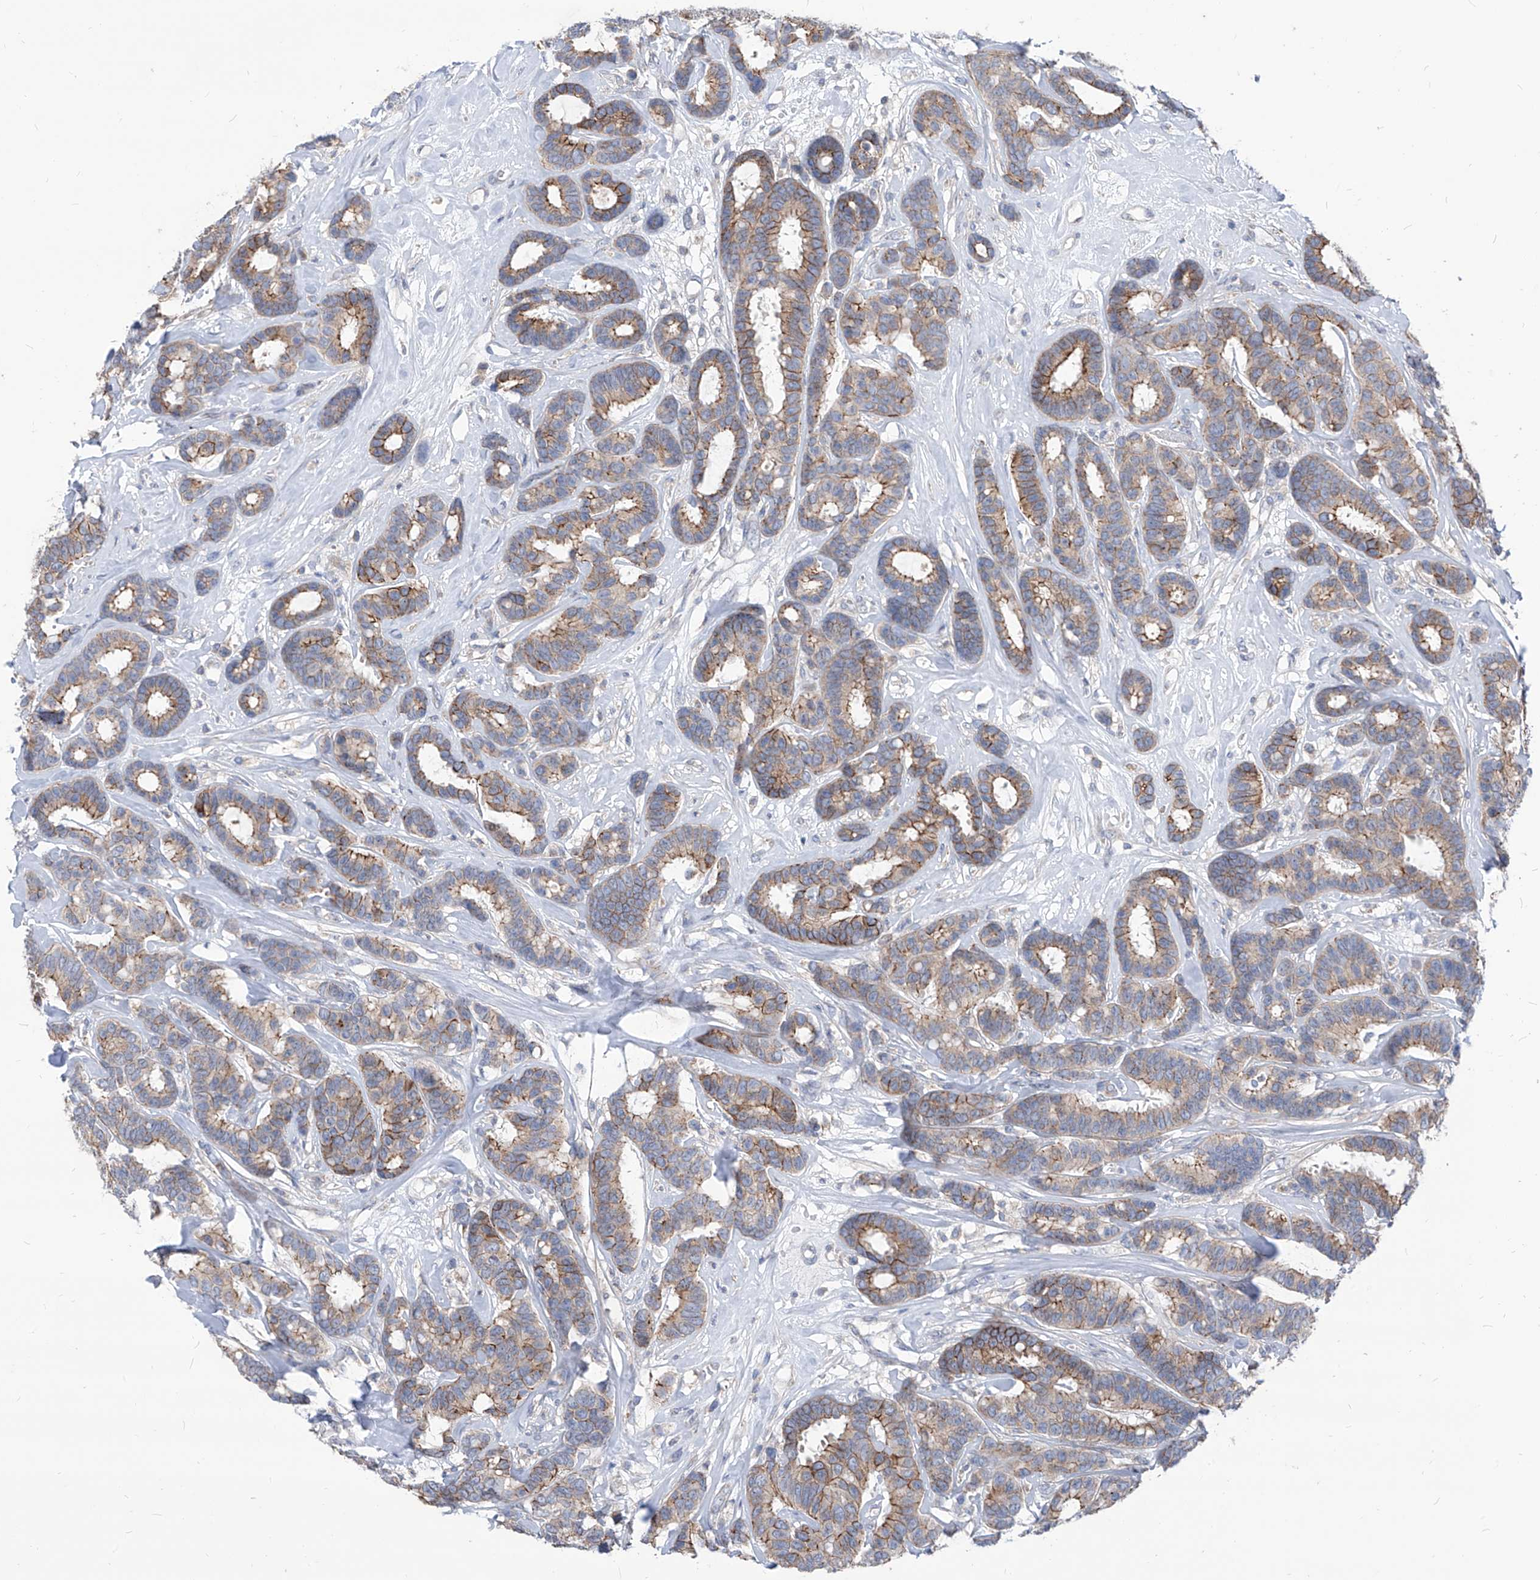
{"staining": {"intensity": "moderate", "quantity": ">75%", "location": "cytoplasmic/membranous"}, "tissue": "breast cancer", "cell_type": "Tumor cells", "image_type": "cancer", "snomed": [{"axis": "morphology", "description": "Duct carcinoma"}, {"axis": "topography", "description": "Breast"}], "caption": "This image displays immunohistochemistry staining of human intraductal carcinoma (breast), with medium moderate cytoplasmic/membranous staining in approximately >75% of tumor cells.", "gene": "AGPS", "patient": {"sex": "female", "age": 87}}